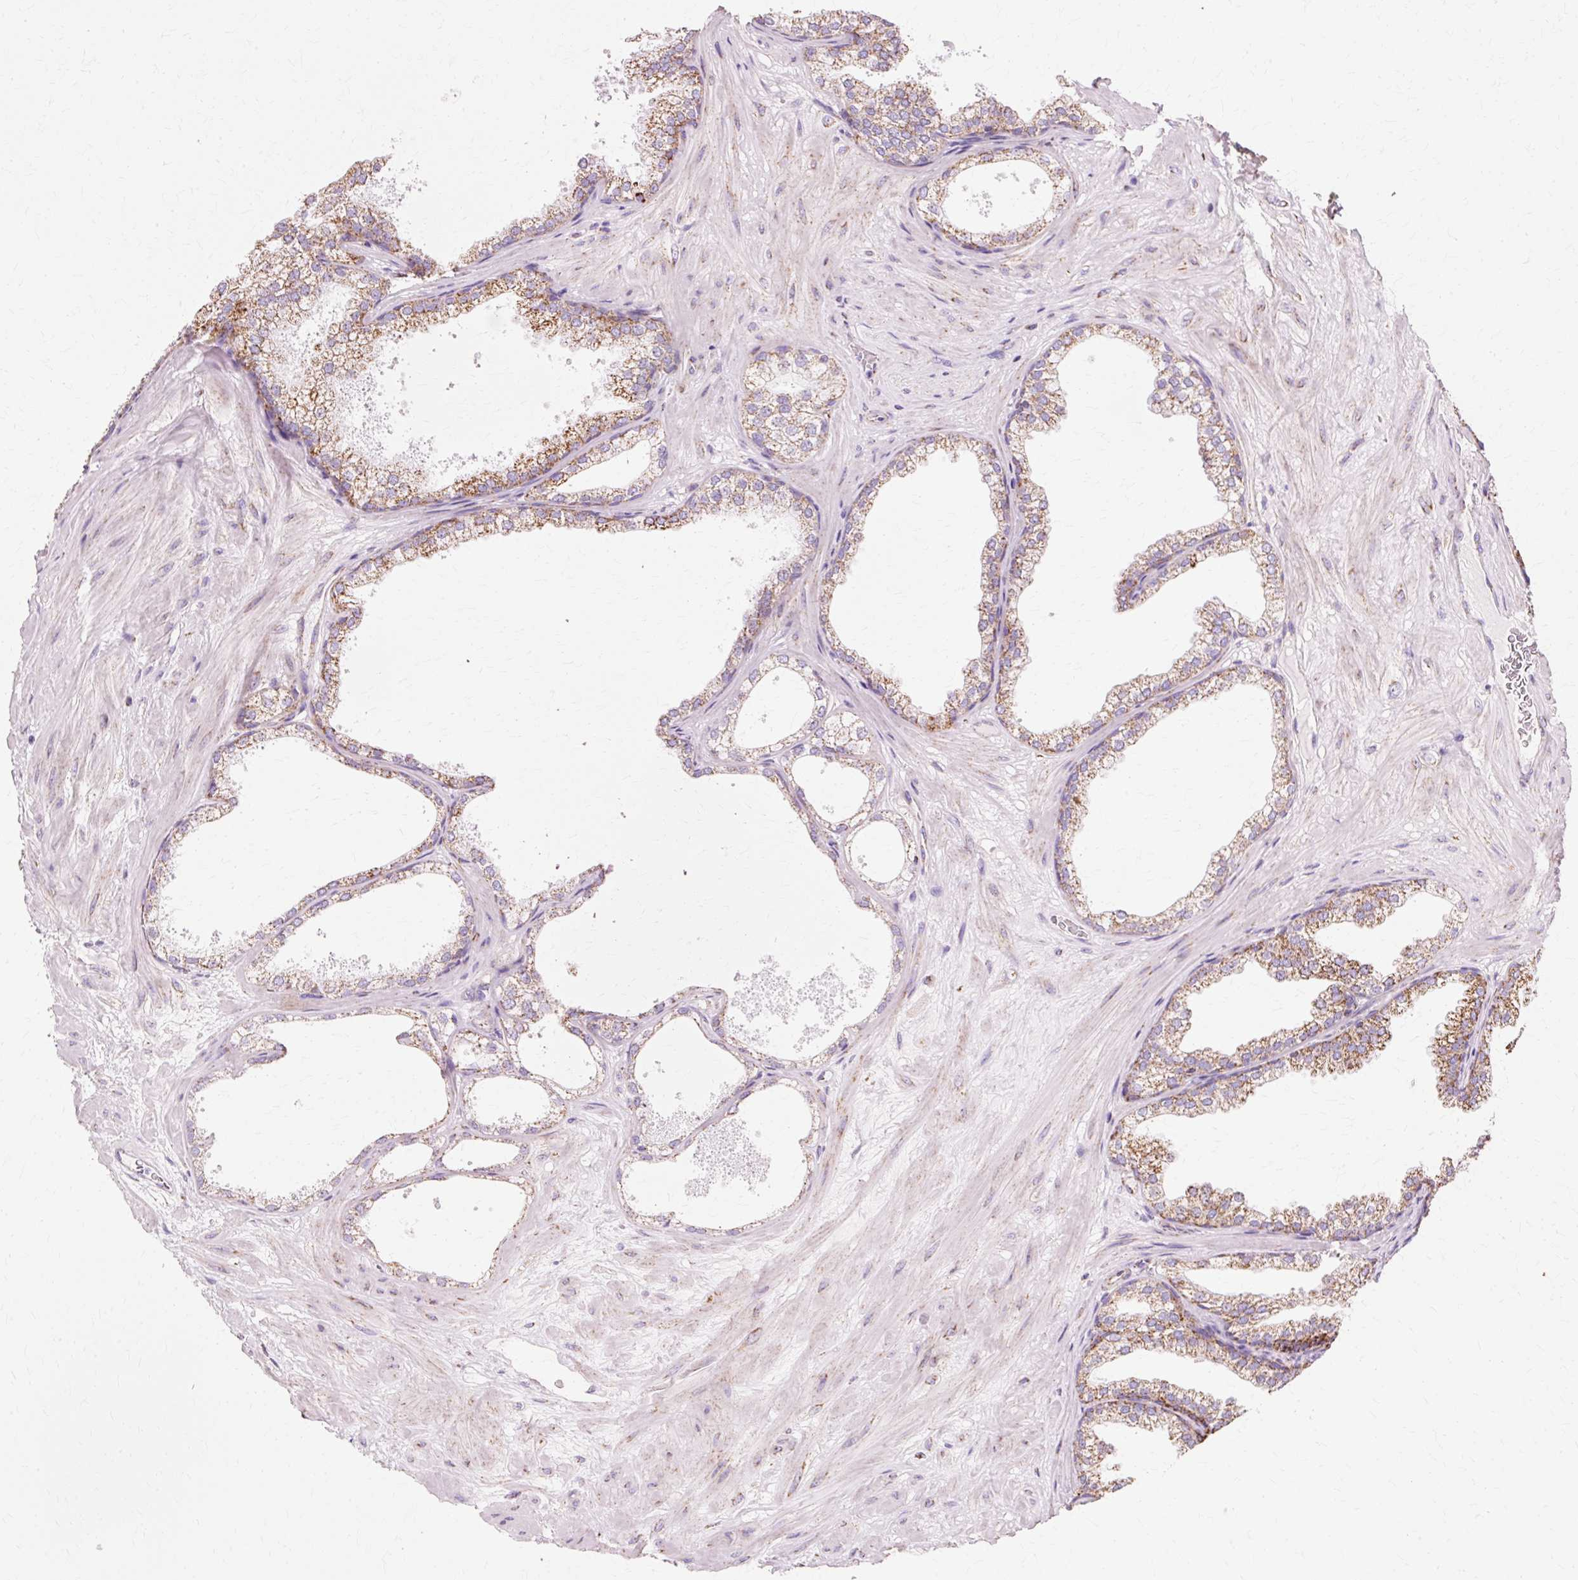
{"staining": {"intensity": "moderate", "quantity": ">75%", "location": "cytoplasmic/membranous"}, "tissue": "prostate", "cell_type": "Glandular cells", "image_type": "normal", "snomed": [{"axis": "morphology", "description": "Normal tissue, NOS"}, {"axis": "topography", "description": "Prostate"}], "caption": "A medium amount of moderate cytoplasmic/membranous expression is present in about >75% of glandular cells in normal prostate.", "gene": "ATP5PO", "patient": {"sex": "male", "age": 37}}